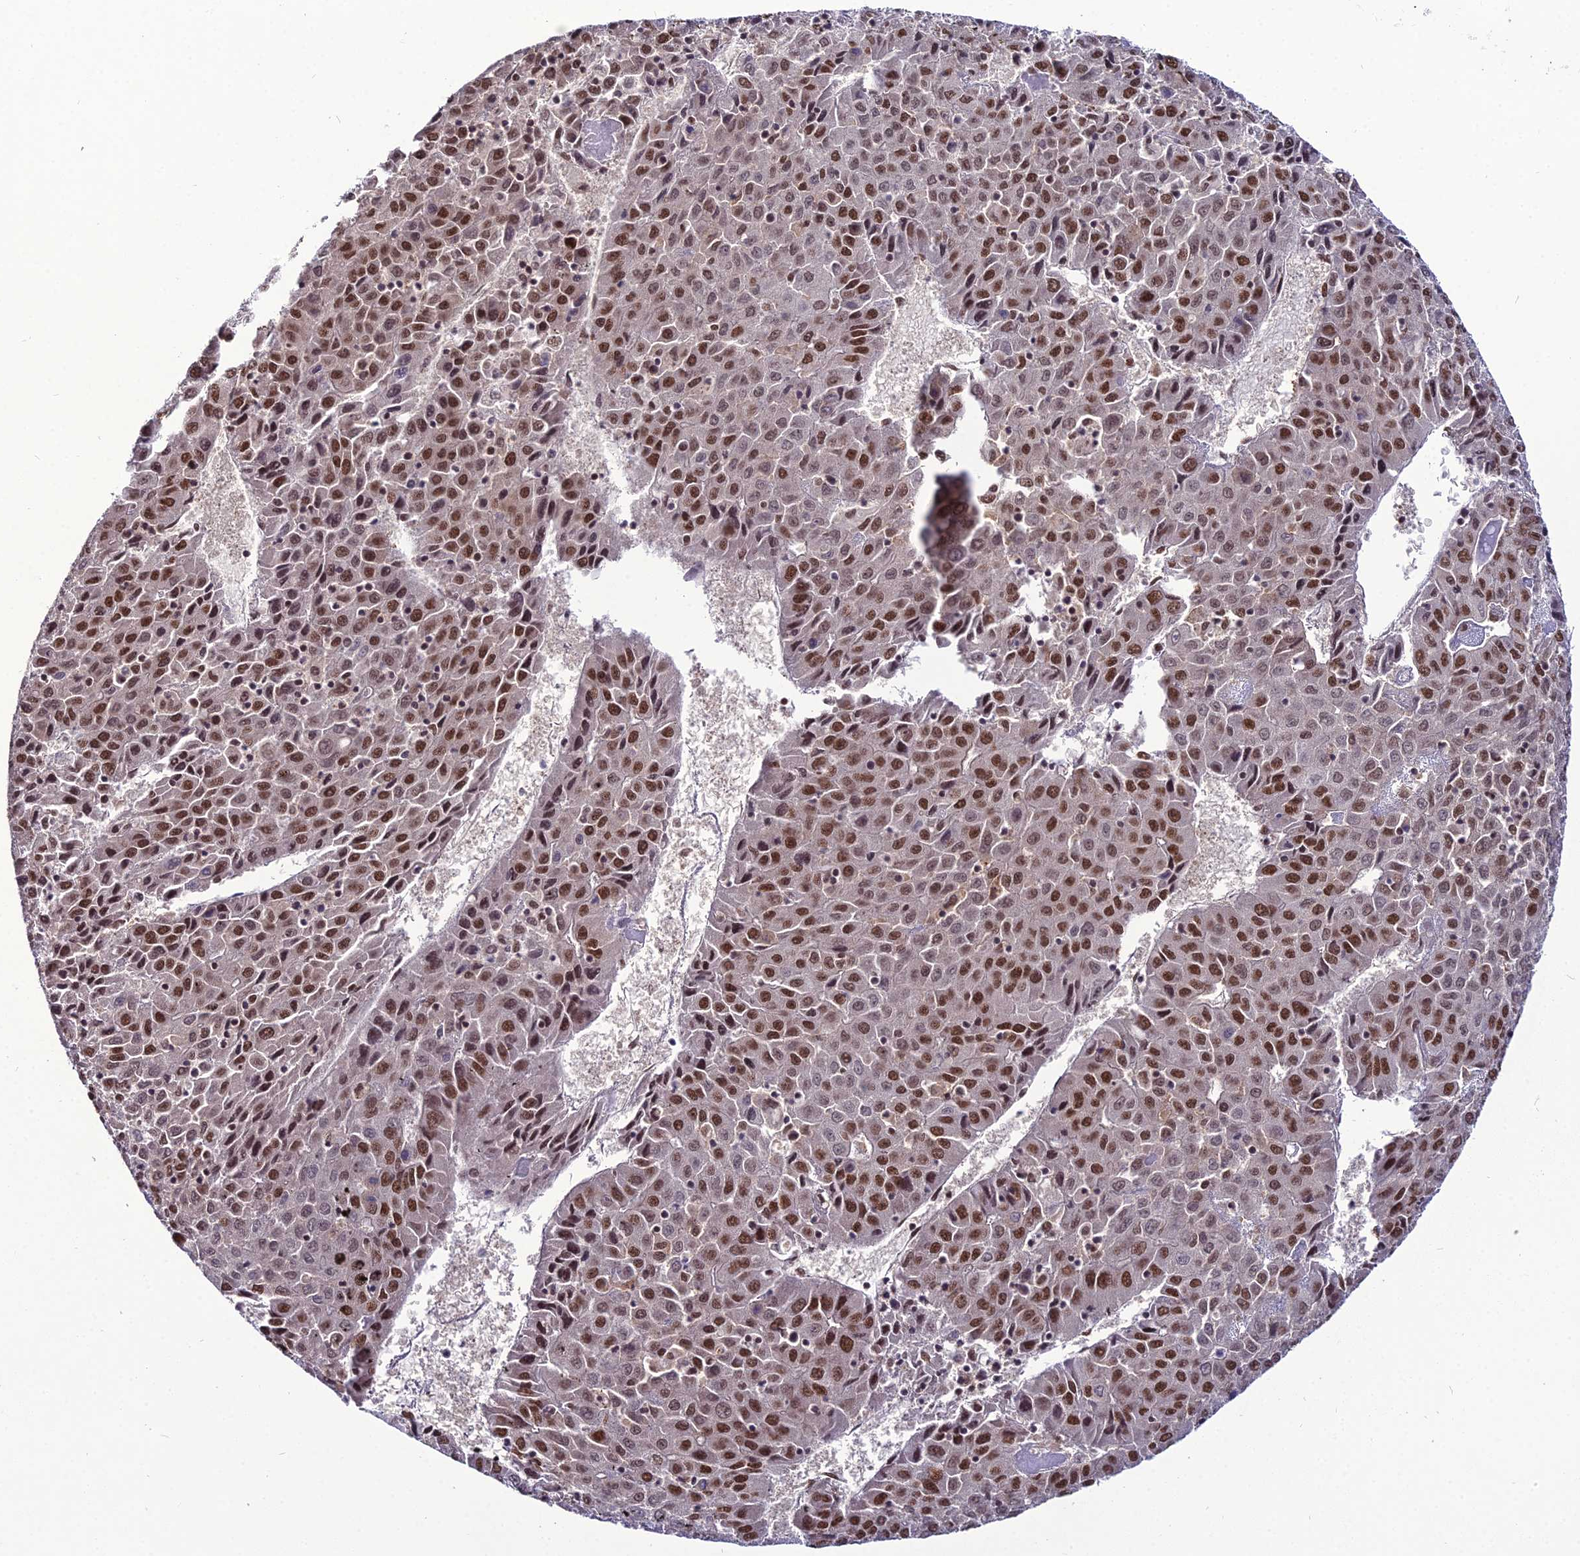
{"staining": {"intensity": "strong", "quantity": ">75%", "location": "nuclear"}, "tissue": "liver cancer", "cell_type": "Tumor cells", "image_type": "cancer", "snomed": [{"axis": "morphology", "description": "Carcinoma, Hepatocellular, NOS"}, {"axis": "topography", "description": "Liver"}], "caption": "Strong nuclear positivity is appreciated in approximately >75% of tumor cells in liver cancer. (Stains: DAB in brown, nuclei in blue, Microscopy: brightfield microscopy at high magnification).", "gene": "RBM12", "patient": {"sex": "female", "age": 53}}